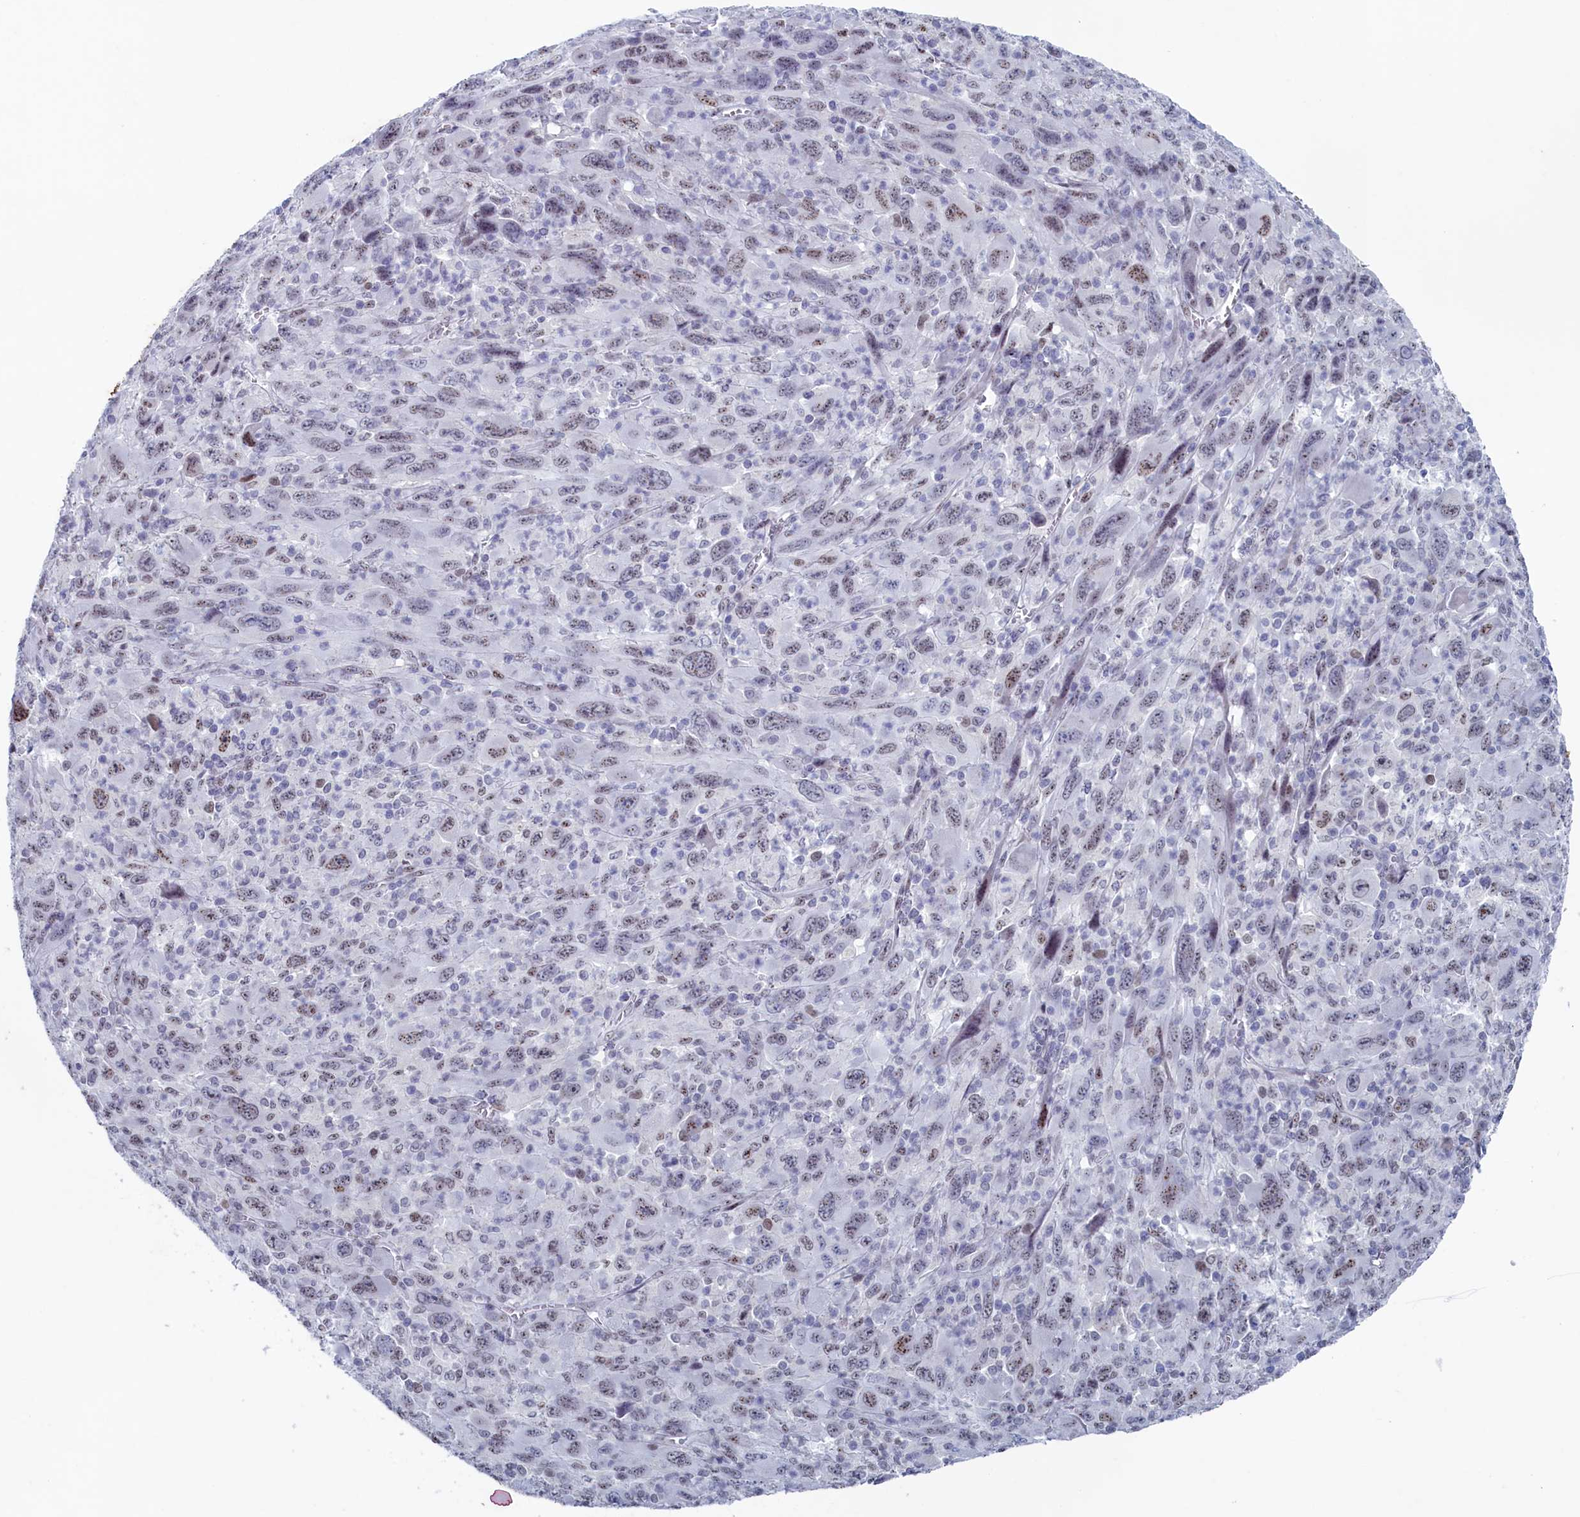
{"staining": {"intensity": "weak", "quantity": "25%-75%", "location": "nuclear"}, "tissue": "melanoma", "cell_type": "Tumor cells", "image_type": "cancer", "snomed": [{"axis": "morphology", "description": "Malignant melanoma, Metastatic site"}, {"axis": "topography", "description": "Skin"}], "caption": "Malignant melanoma (metastatic site) stained for a protein (brown) shows weak nuclear positive staining in about 25%-75% of tumor cells.", "gene": "WDR76", "patient": {"sex": "female", "age": 56}}